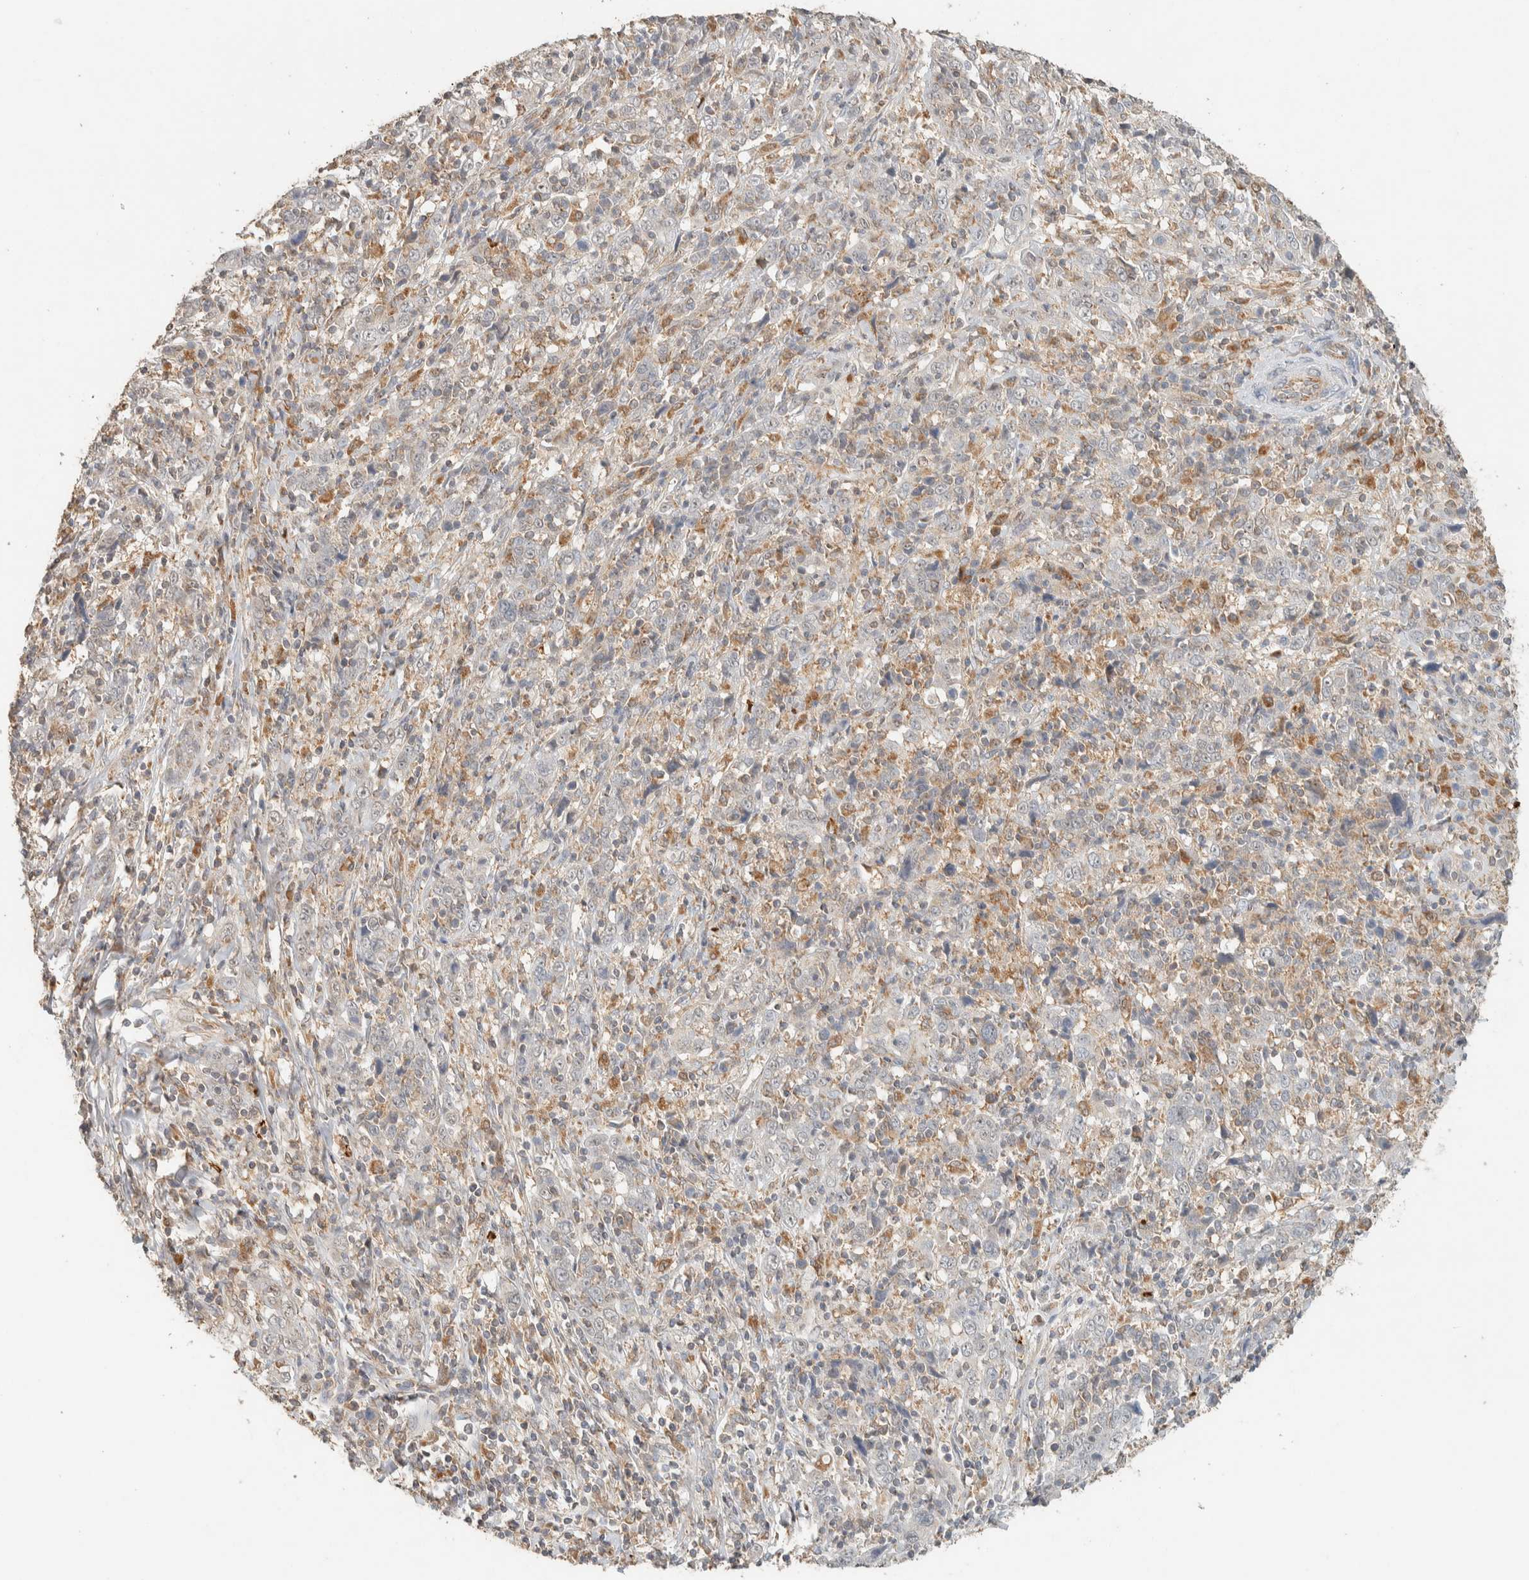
{"staining": {"intensity": "negative", "quantity": "none", "location": "none"}, "tissue": "cervical cancer", "cell_type": "Tumor cells", "image_type": "cancer", "snomed": [{"axis": "morphology", "description": "Squamous cell carcinoma, NOS"}, {"axis": "topography", "description": "Cervix"}], "caption": "Immunohistochemistry (IHC) image of neoplastic tissue: human squamous cell carcinoma (cervical) stained with DAB (3,3'-diaminobenzidine) demonstrates no significant protein expression in tumor cells. Nuclei are stained in blue.", "gene": "PDE7B", "patient": {"sex": "female", "age": 46}}